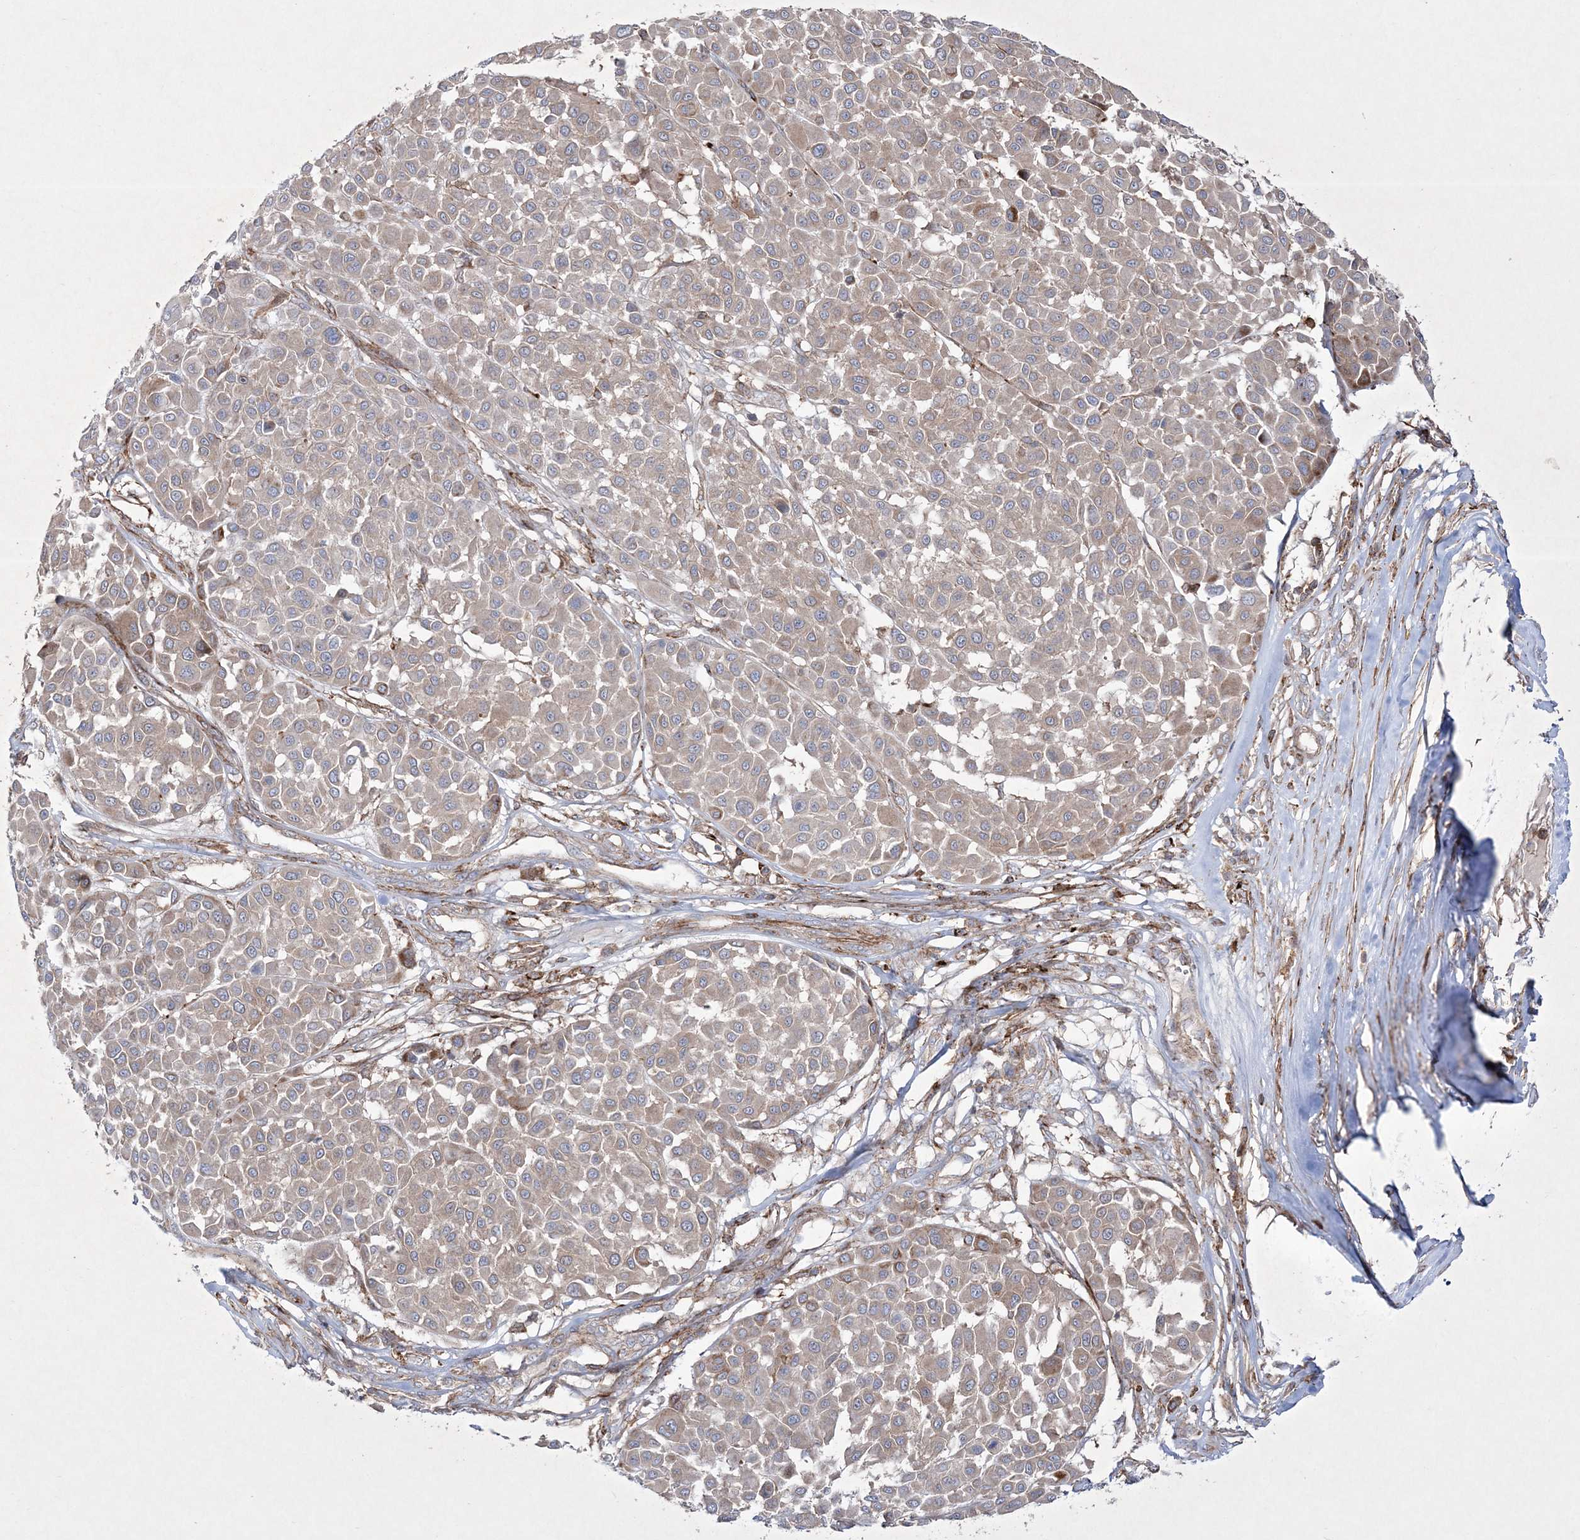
{"staining": {"intensity": "weak", "quantity": ">75%", "location": "cytoplasmic/membranous"}, "tissue": "melanoma", "cell_type": "Tumor cells", "image_type": "cancer", "snomed": [{"axis": "morphology", "description": "Malignant melanoma, Metastatic site"}, {"axis": "topography", "description": "Soft tissue"}], "caption": "There is low levels of weak cytoplasmic/membranous staining in tumor cells of melanoma, as demonstrated by immunohistochemical staining (brown color).", "gene": "RICTOR", "patient": {"sex": "male", "age": 41}}